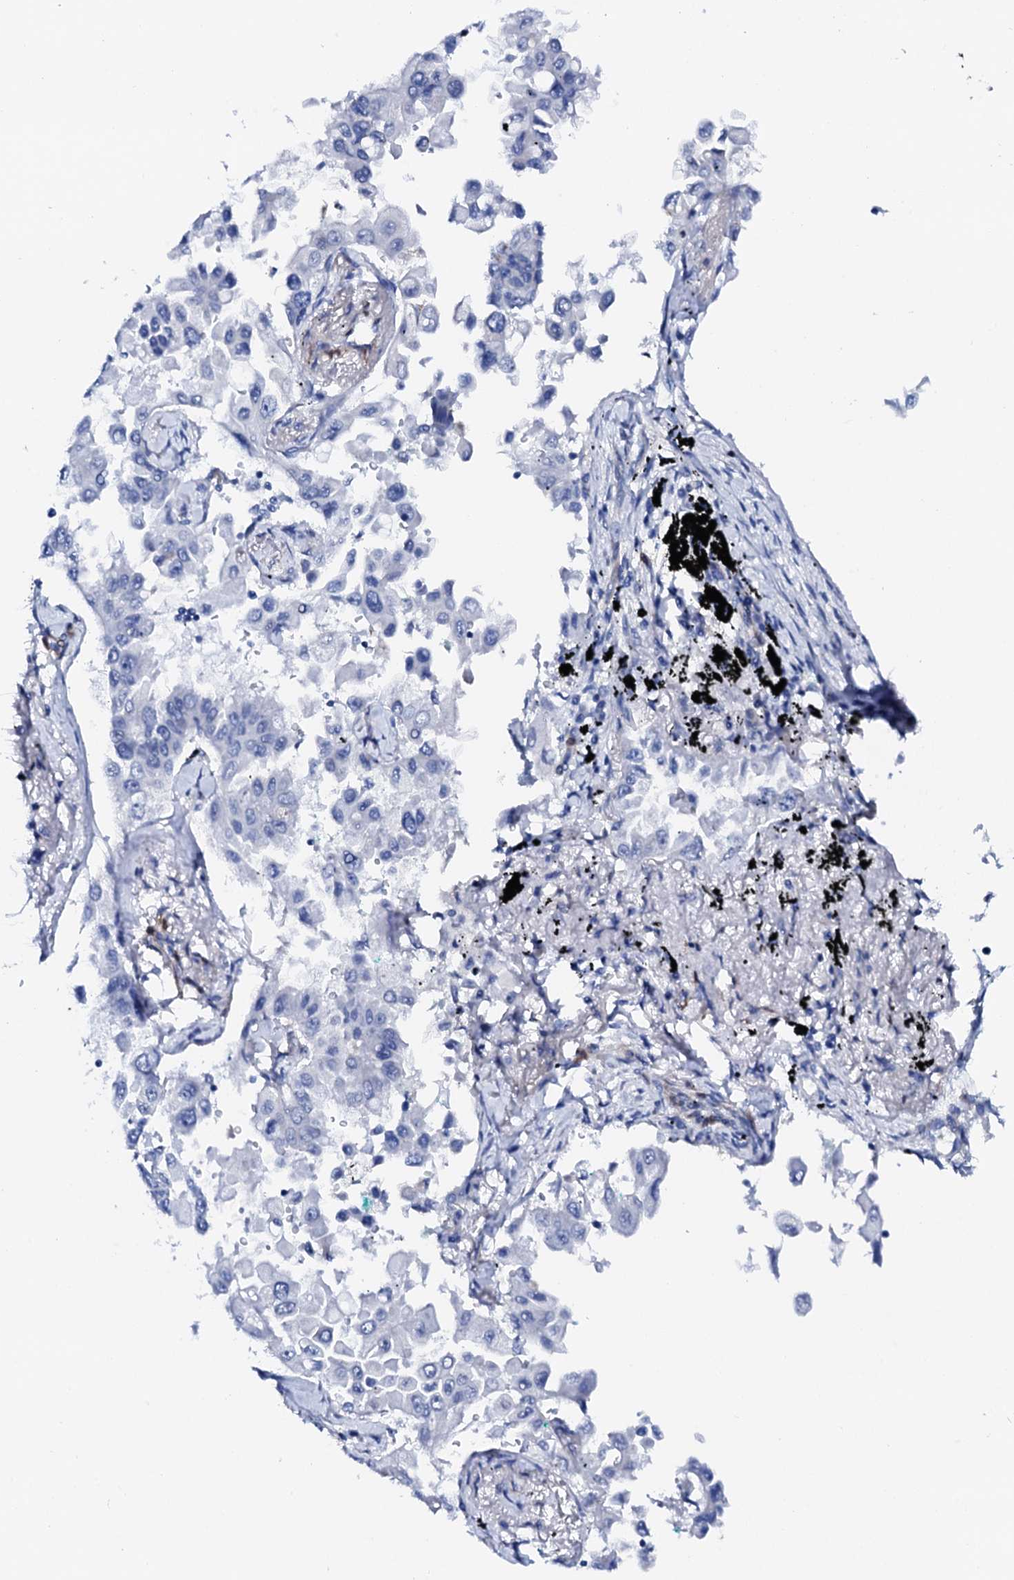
{"staining": {"intensity": "negative", "quantity": "none", "location": "none"}, "tissue": "lung cancer", "cell_type": "Tumor cells", "image_type": "cancer", "snomed": [{"axis": "morphology", "description": "Adenocarcinoma, NOS"}, {"axis": "topography", "description": "Lung"}], "caption": "Immunohistochemical staining of human lung cancer displays no significant expression in tumor cells.", "gene": "NRIP2", "patient": {"sex": "female", "age": 67}}